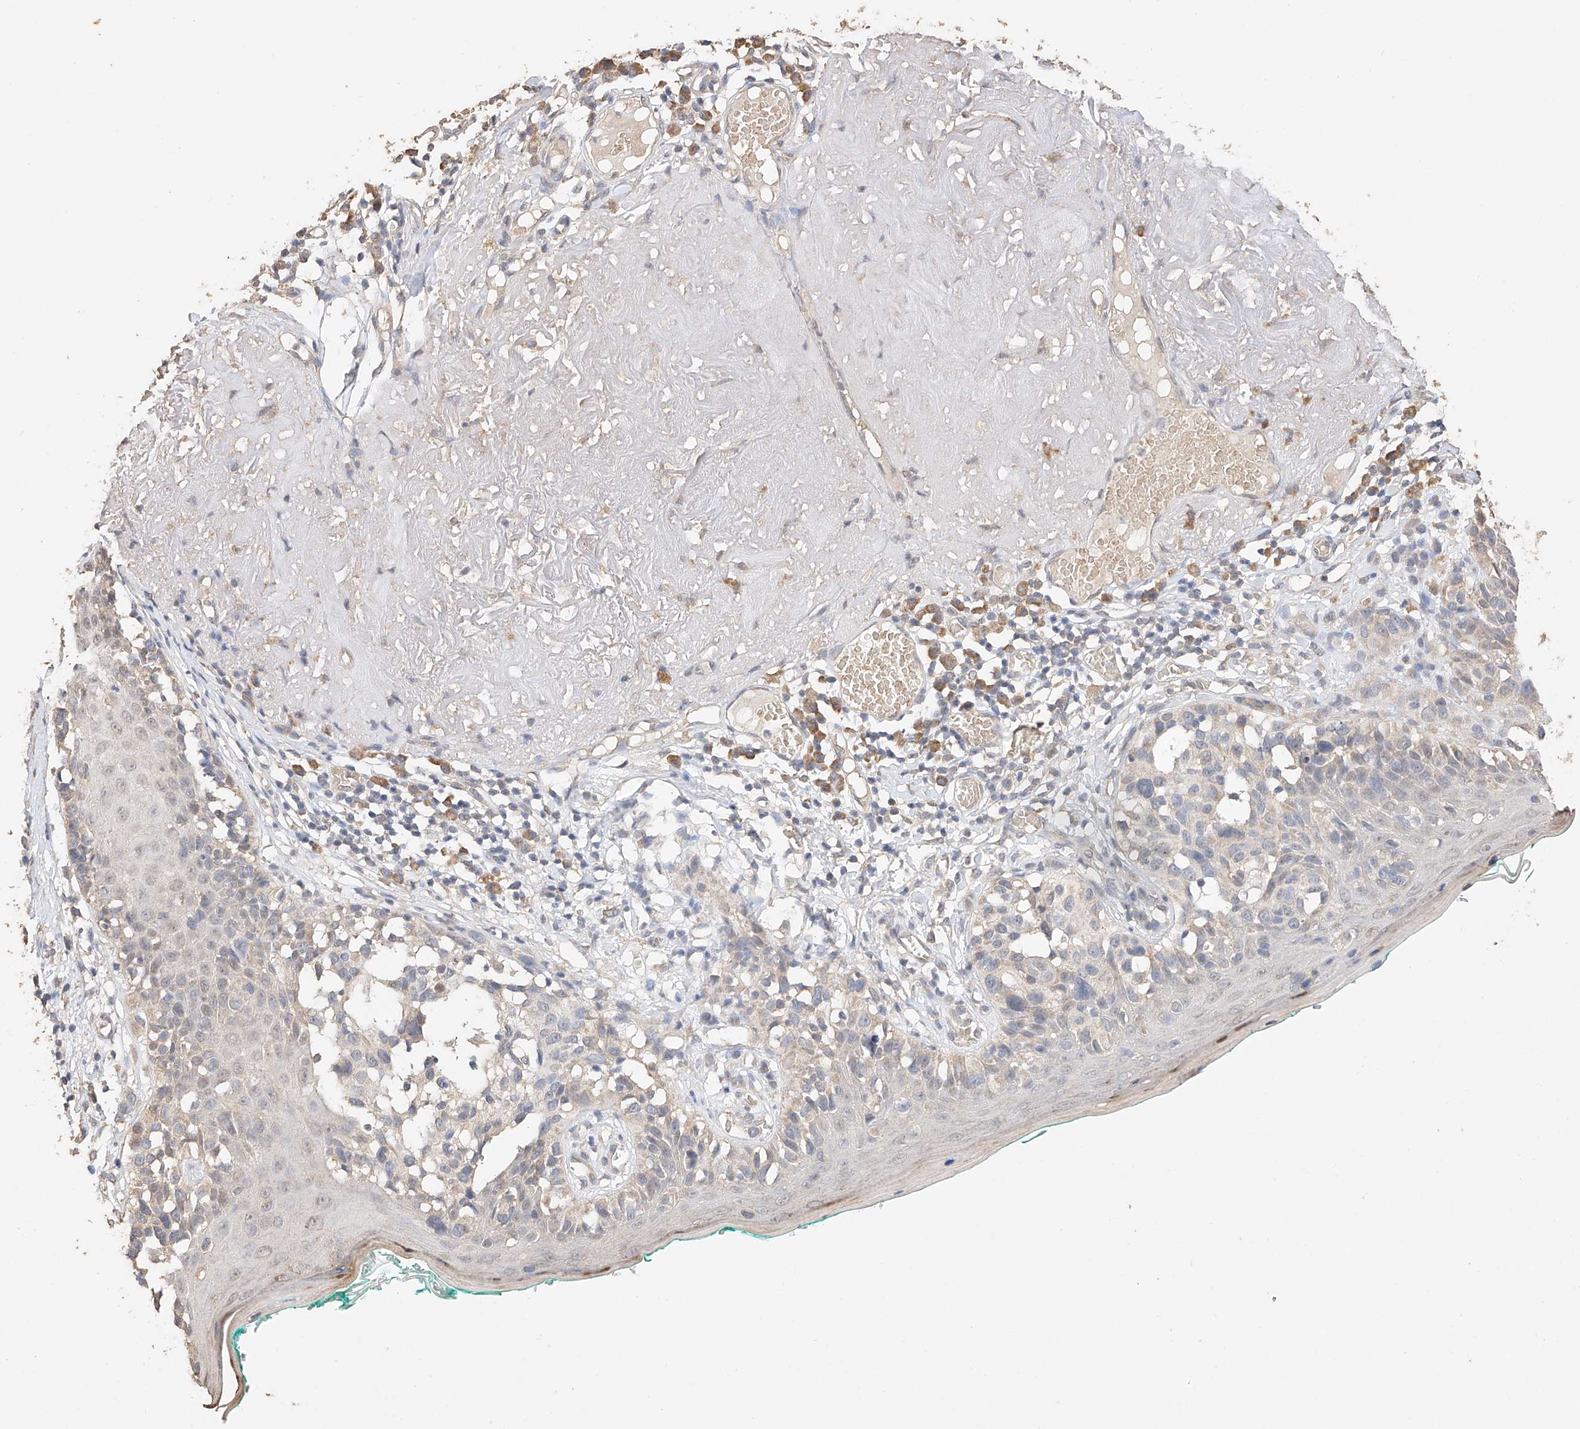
{"staining": {"intensity": "weak", "quantity": "<25%", "location": "cytoplasmic/membranous"}, "tissue": "melanoma", "cell_type": "Tumor cells", "image_type": "cancer", "snomed": [{"axis": "morphology", "description": "Malignant melanoma in situ"}, {"axis": "morphology", "description": "Malignant melanoma, NOS"}, {"axis": "topography", "description": "Skin"}], "caption": "DAB (3,3'-diaminobenzidine) immunohistochemical staining of human malignant melanoma in situ reveals no significant expression in tumor cells.", "gene": "IL22RA2", "patient": {"sex": "female", "age": 88}}